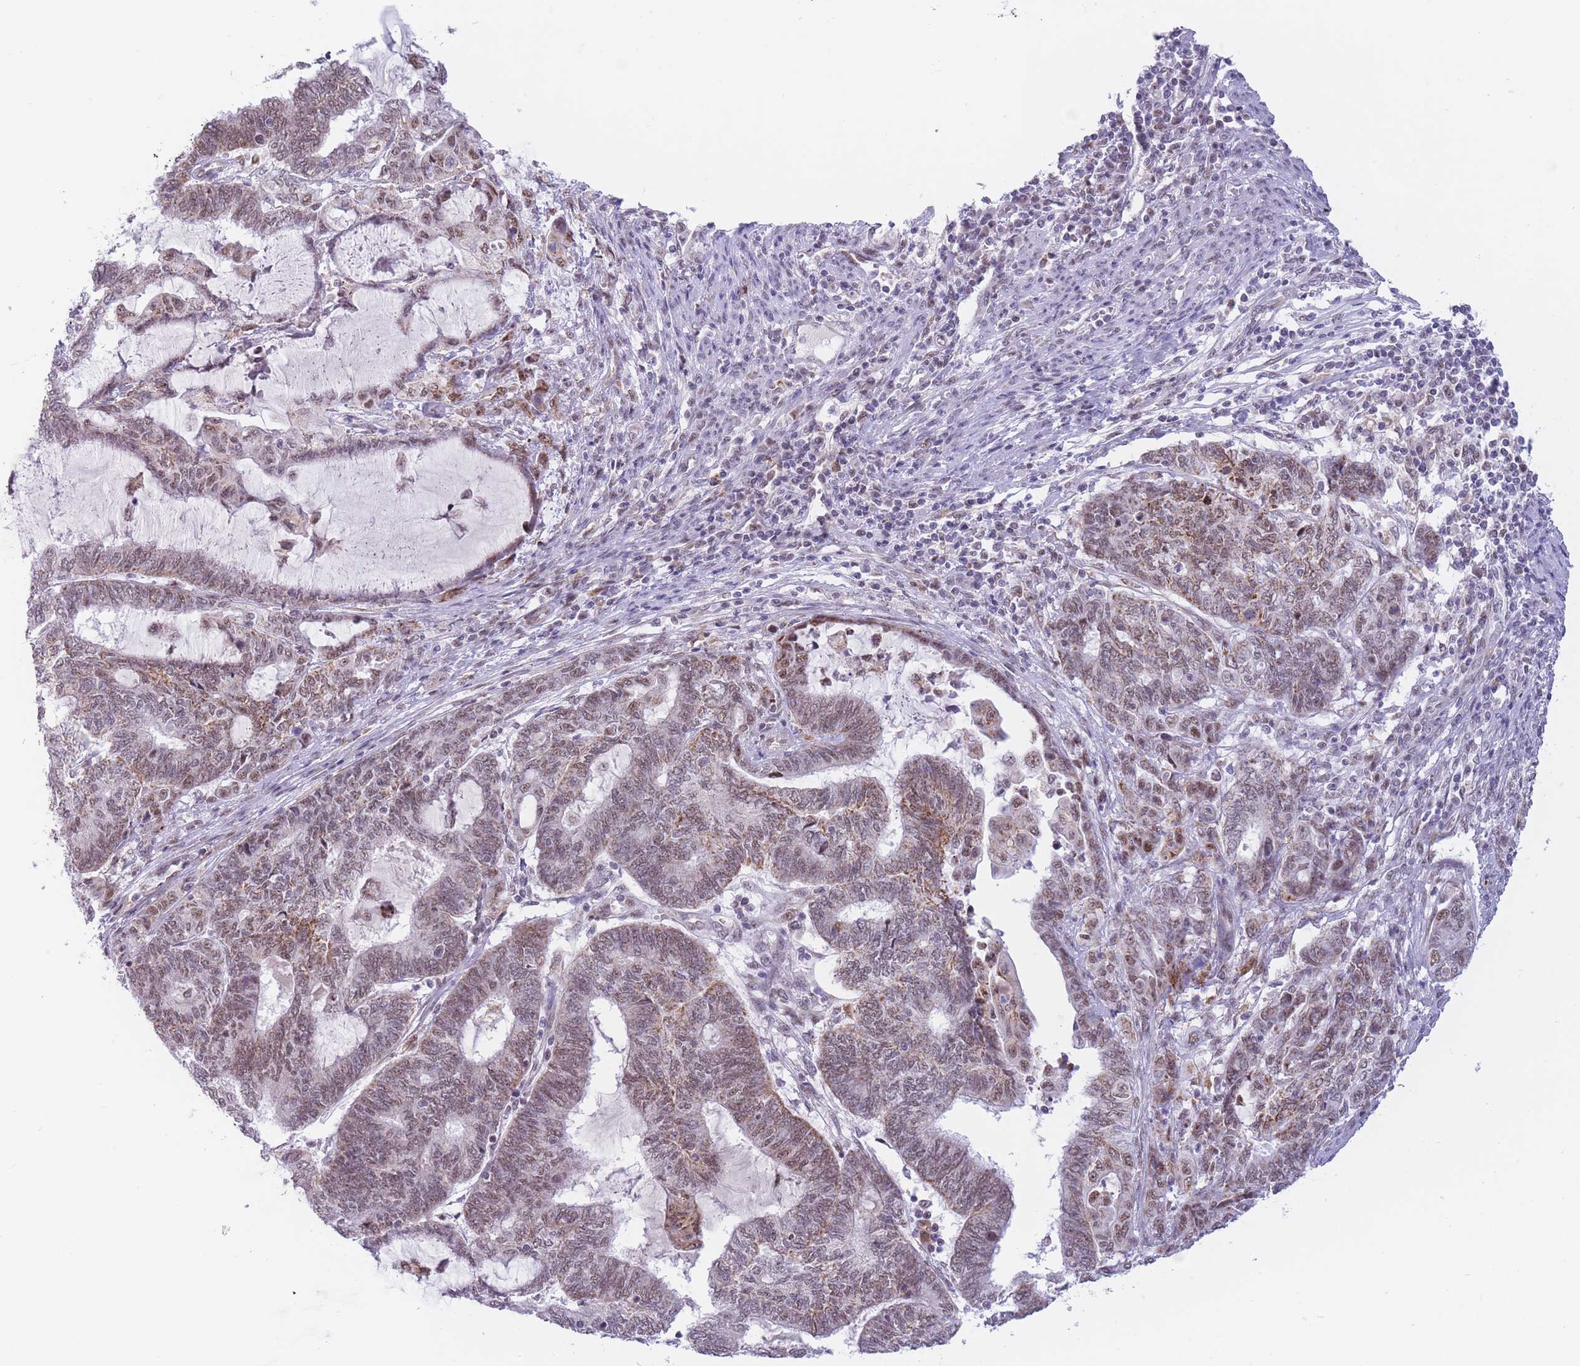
{"staining": {"intensity": "weak", "quantity": ">75%", "location": "cytoplasmic/membranous,nuclear"}, "tissue": "endometrial cancer", "cell_type": "Tumor cells", "image_type": "cancer", "snomed": [{"axis": "morphology", "description": "Adenocarcinoma, NOS"}, {"axis": "topography", "description": "Uterus"}, {"axis": "topography", "description": "Endometrium"}], "caption": "Weak cytoplasmic/membranous and nuclear protein staining is present in about >75% of tumor cells in endometrial cancer. (DAB (3,3'-diaminobenzidine) = brown stain, brightfield microscopy at high magnification).", "gene": "CYP2B6", "patient": {"sex": "female", "age": 70}}